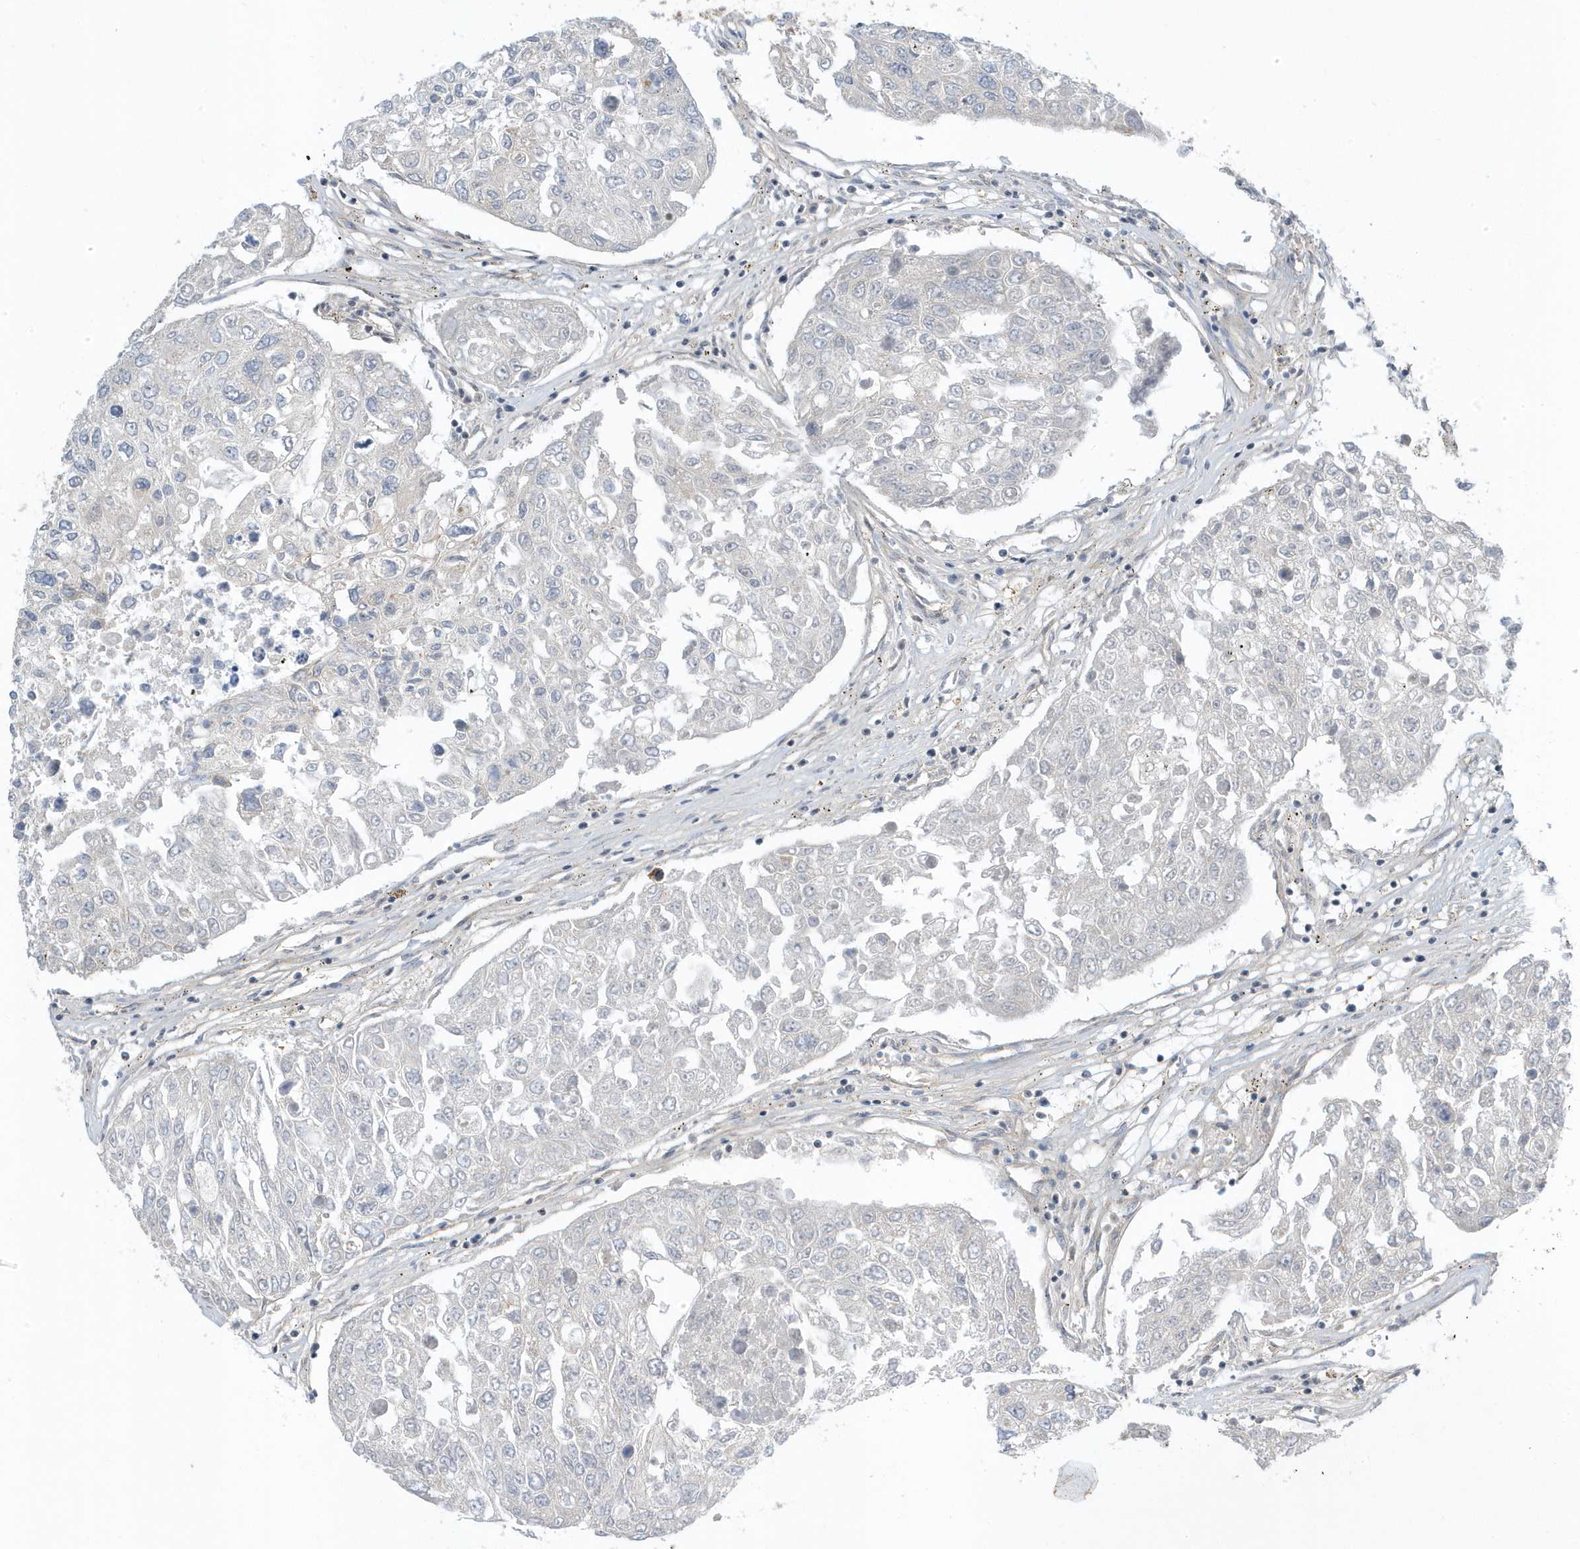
{"staining": {"intensity": "weak", "quantity": "25%-75%", "location": "nuclear"}, "tissue": "urothelial cancer", "cell_type": "Tumor cells", "image_type": "cancer", "snomed": [{"axis": "morphology", "description": "Urothelial carcinoma, High grade"}, {"axis": "topography", "description": "Lymph node"}, {"axis": "topography", "description": "Urinary bladder"}], "caption": "Urothelial cancer stained with a protein marker reveals weak staining in tumor cells.", "gene": "ZNF740", "patient": {"sex": "male", "age": 51}}